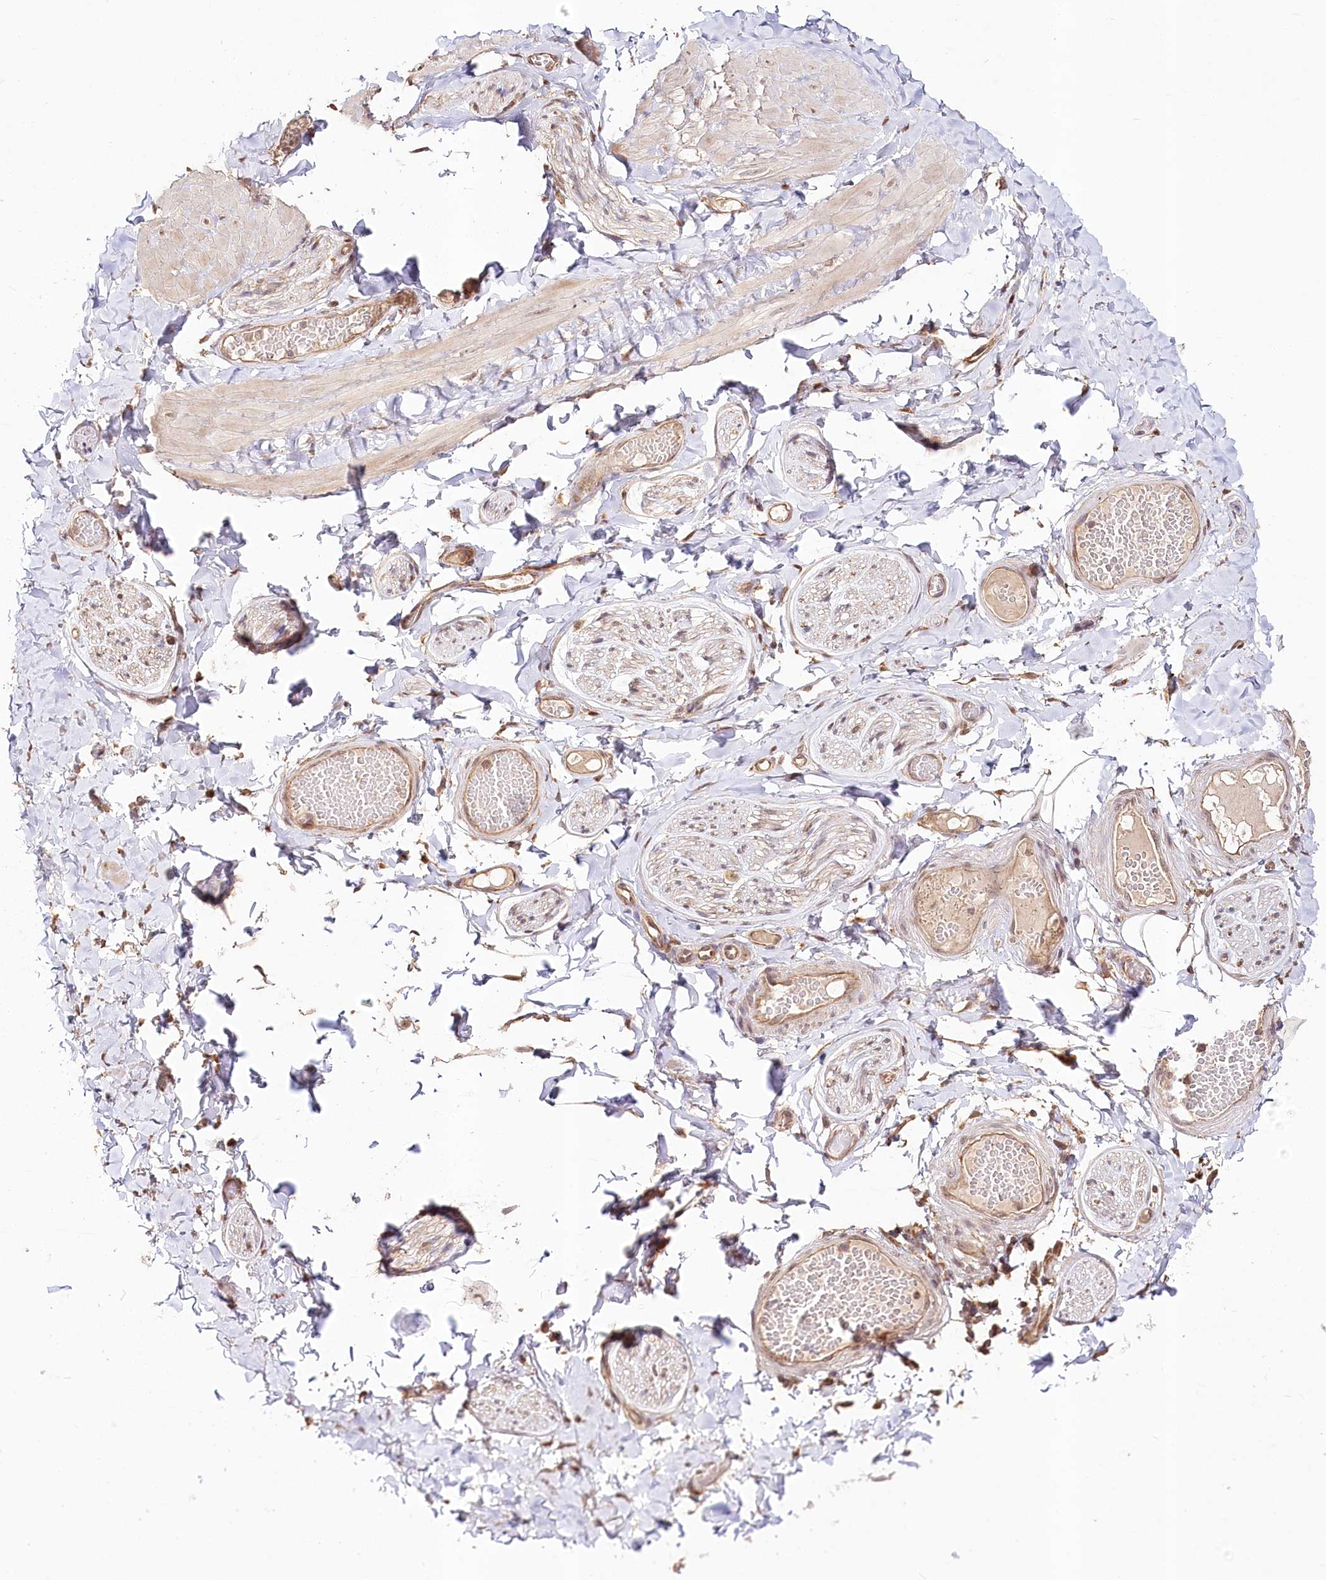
{"staining": {"intensity": "moderate", "quantity": ">75%", "location": "cytoplasmic/membranous"}, "tissue": "adipose tissue", "cell_type": "Adipocytes", "image_type": "normal", "snomed": [{"axis": "morphology", "description": "Normal tissue, NOS"}, {"axis": "topography", "description": "Adipose tissue"}, {"axis": "topography", "description": "Vascular tissue"}, {"axis": "topography", "description": "Peripheral nerve tissue"}], "caption": "This image exhibits unremarkable adipose tissue stained with immunohistochemistry (IHC) to label a protein in brown. The cytoplasmic/membranous of adipocytes show moderate positivity for the protein. Nuclei are counter-stained blue.", "gene": "DMXL1", "patient": {"sex": "male", "age": 25}}